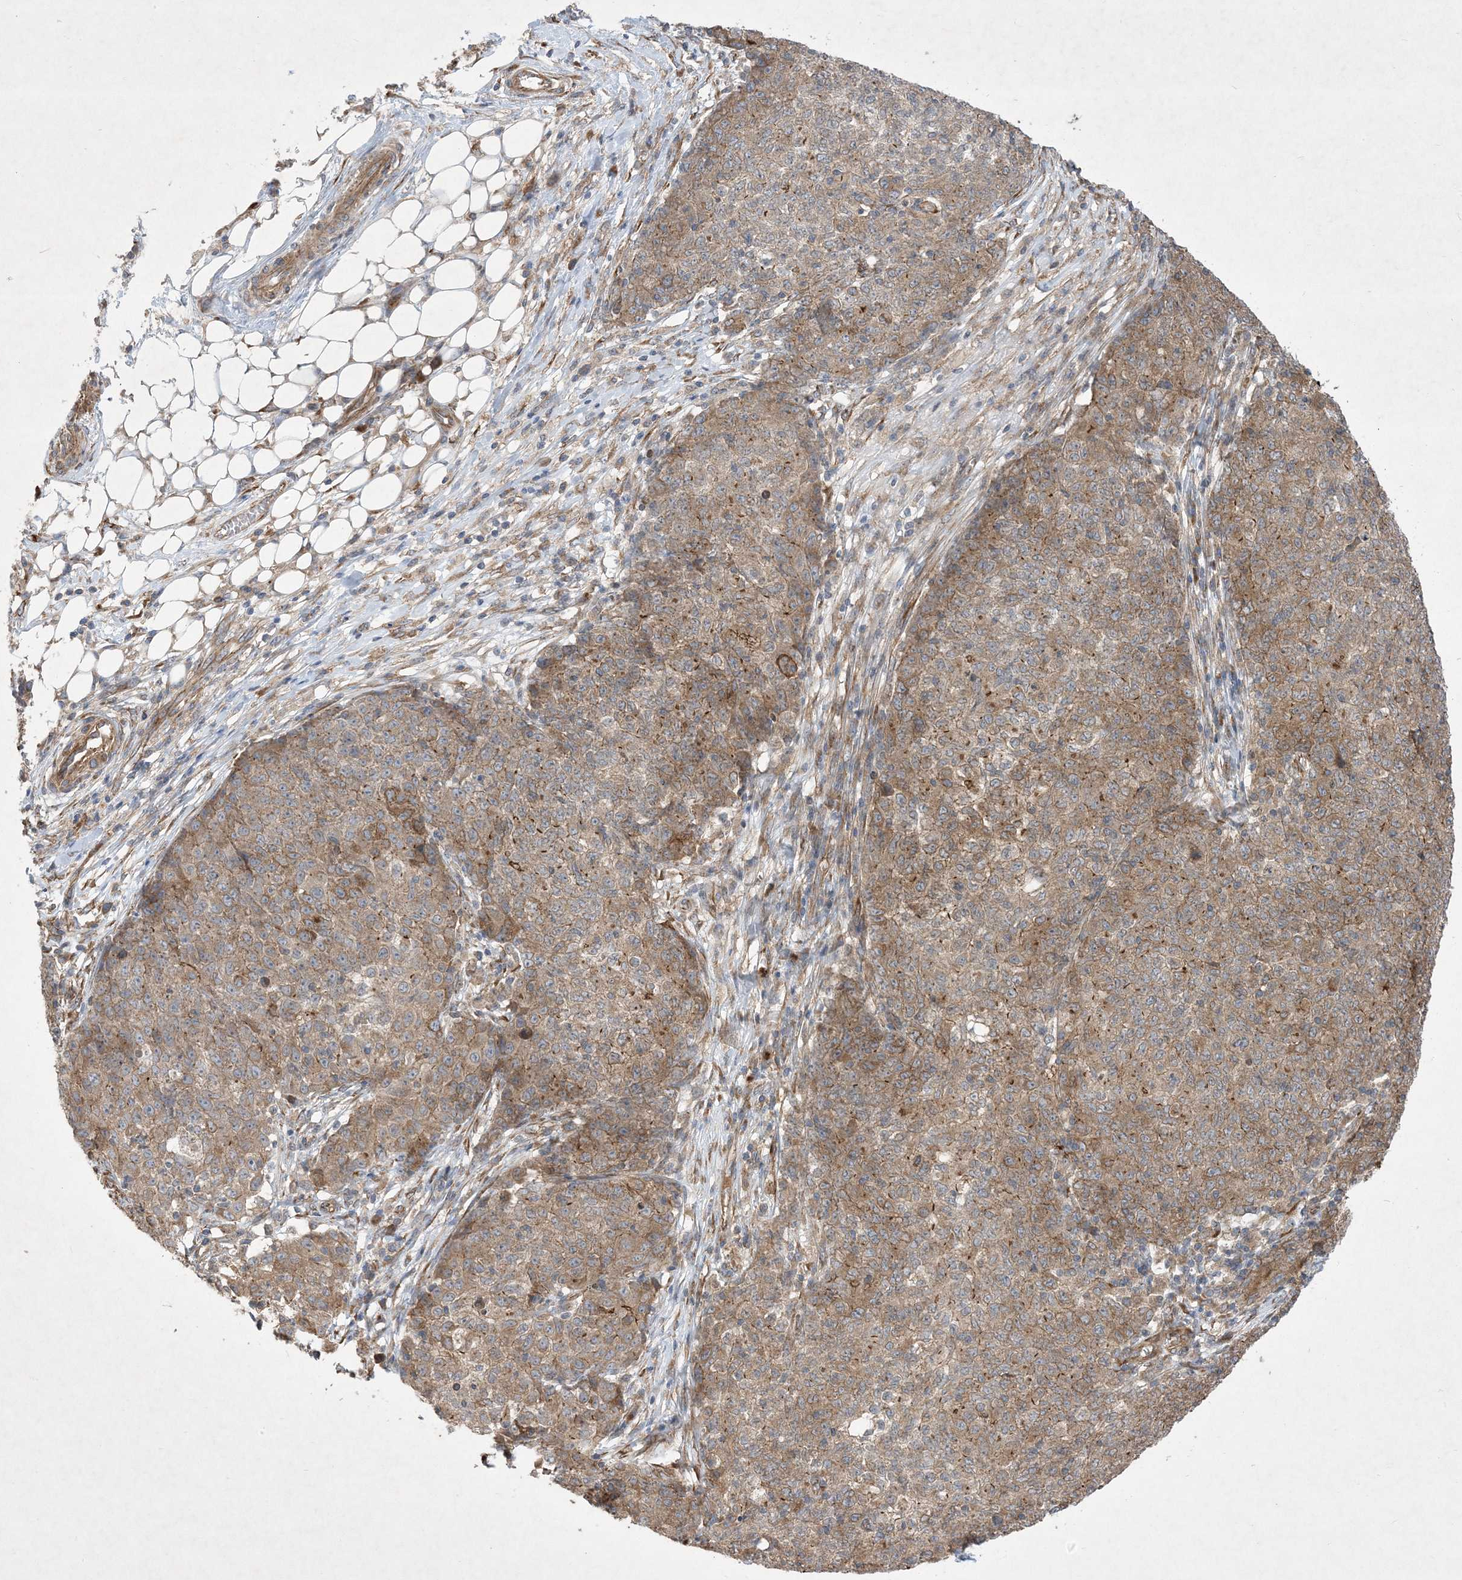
{"staining": {"intensity": "moderate", "quantity": ">75%", "location": "cytoplasmic/membranous"}, "tissue": "ovarian cancer", "cell_type": "Tumor cells", "image_type": "cancer", "snomed": [{"axis": "morphology", "description": "Carcinoma, endometroid"}, {"axis": "topography", "description": "Ovary"}], "caption": "There is medium levels of moderate cytoplasmic/membranous staining in tumor cells of ovarian cancer (endometroid carcinoma), as demonstrated by immunohistochemical staining (brown color).", "gene": "OTOP1", "patient": {"sex": "female", "age": 42}}